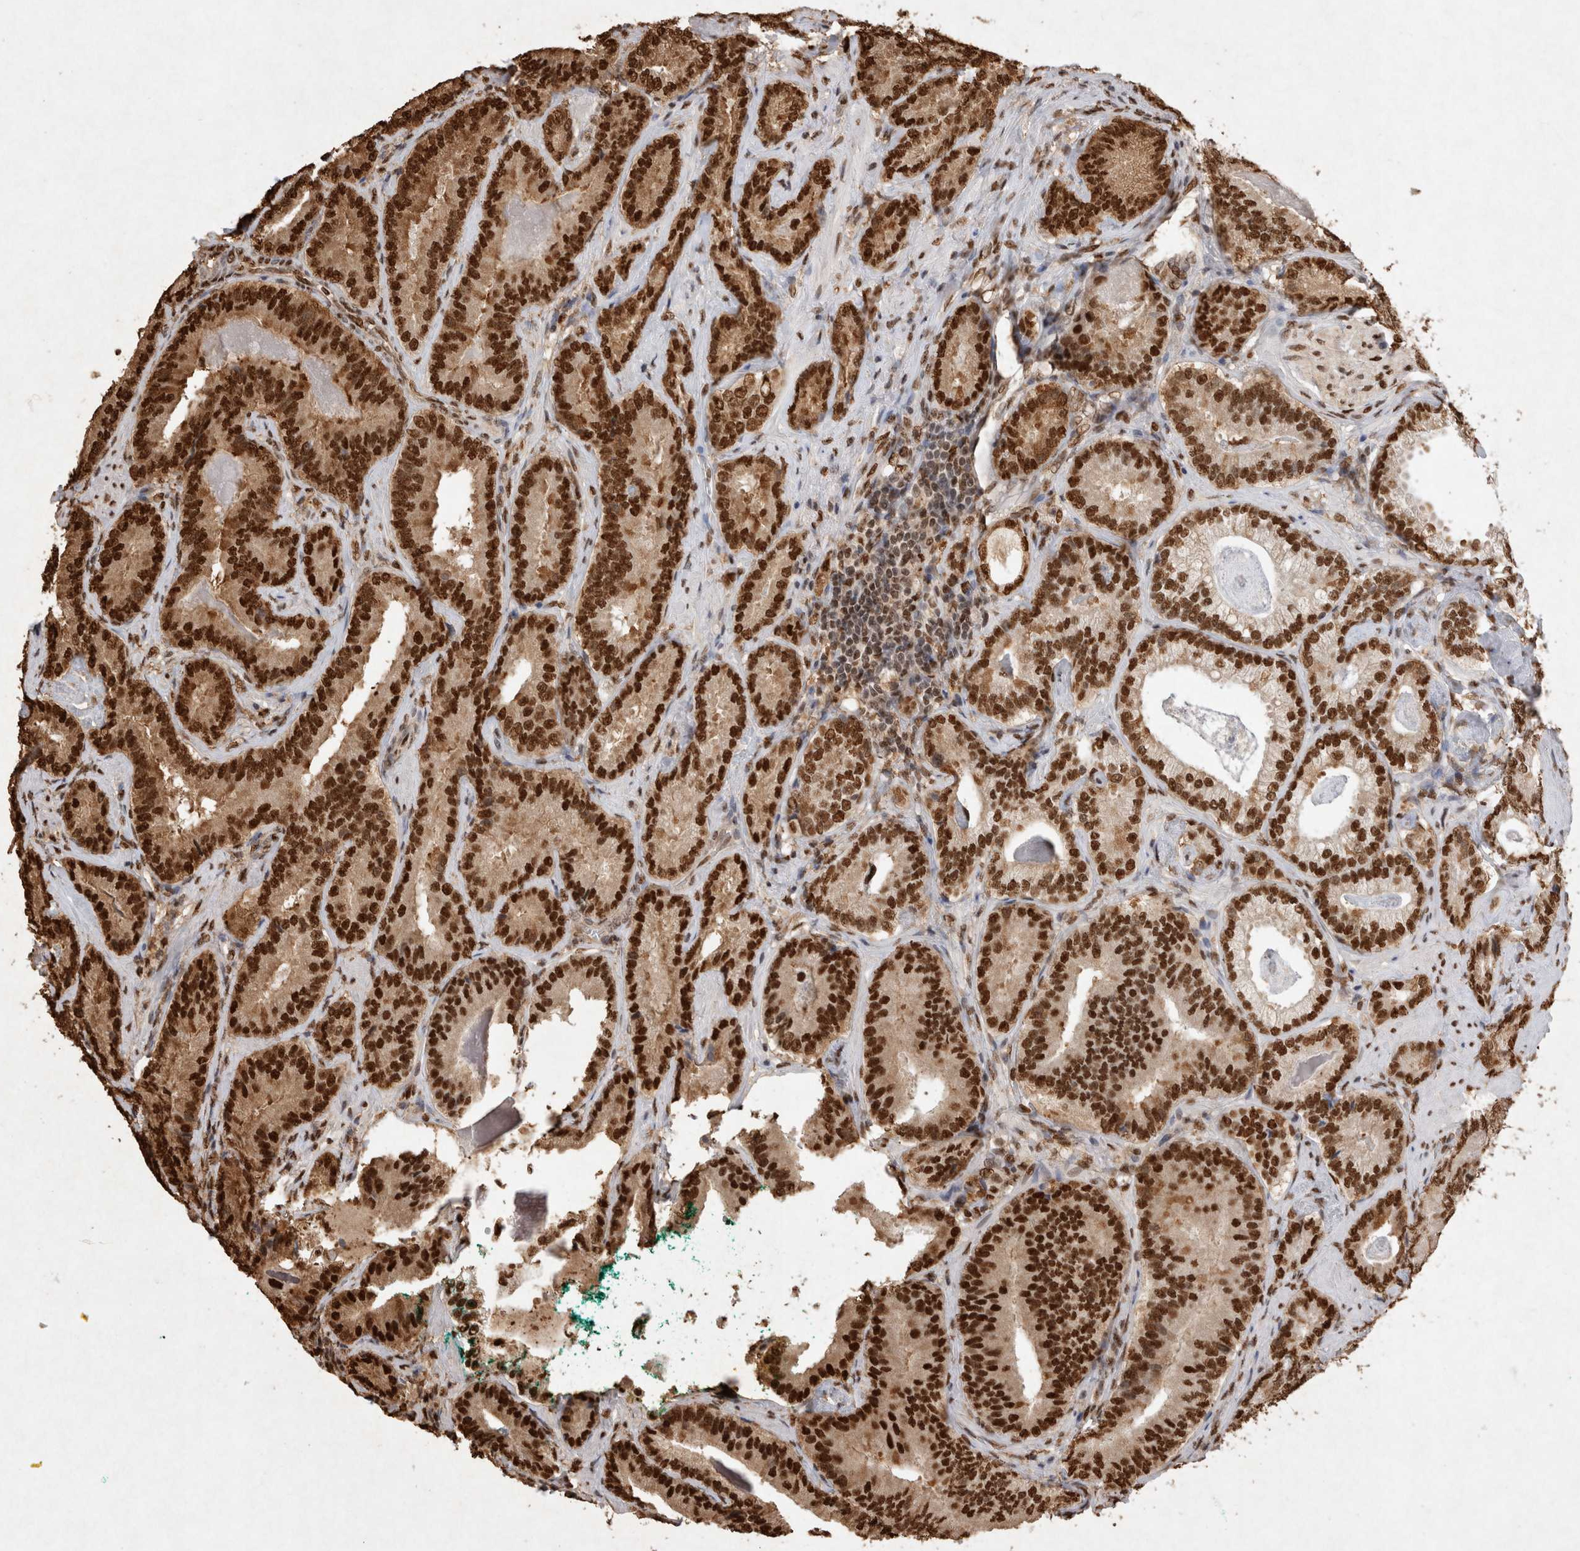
{"staining": {"intensity": "strong", "quantity": ">75%", "location": "nuclear"}, "tissue": "prostate cancer", "cell_type": "Tumor cells", "image_type": "cancer", "snomed": [{"axis": "morphology", "description": "Adenocarcinoma, Low grade"}, {"axis": "topography", "description": "Prostate"}], "caption": "This is a histology image of IHC staining of prostate cancer, which shows strong staining in the nuclear of tumor cells.", "gene": "HDGF", "patient": {"sex": "male", "age": 51}}